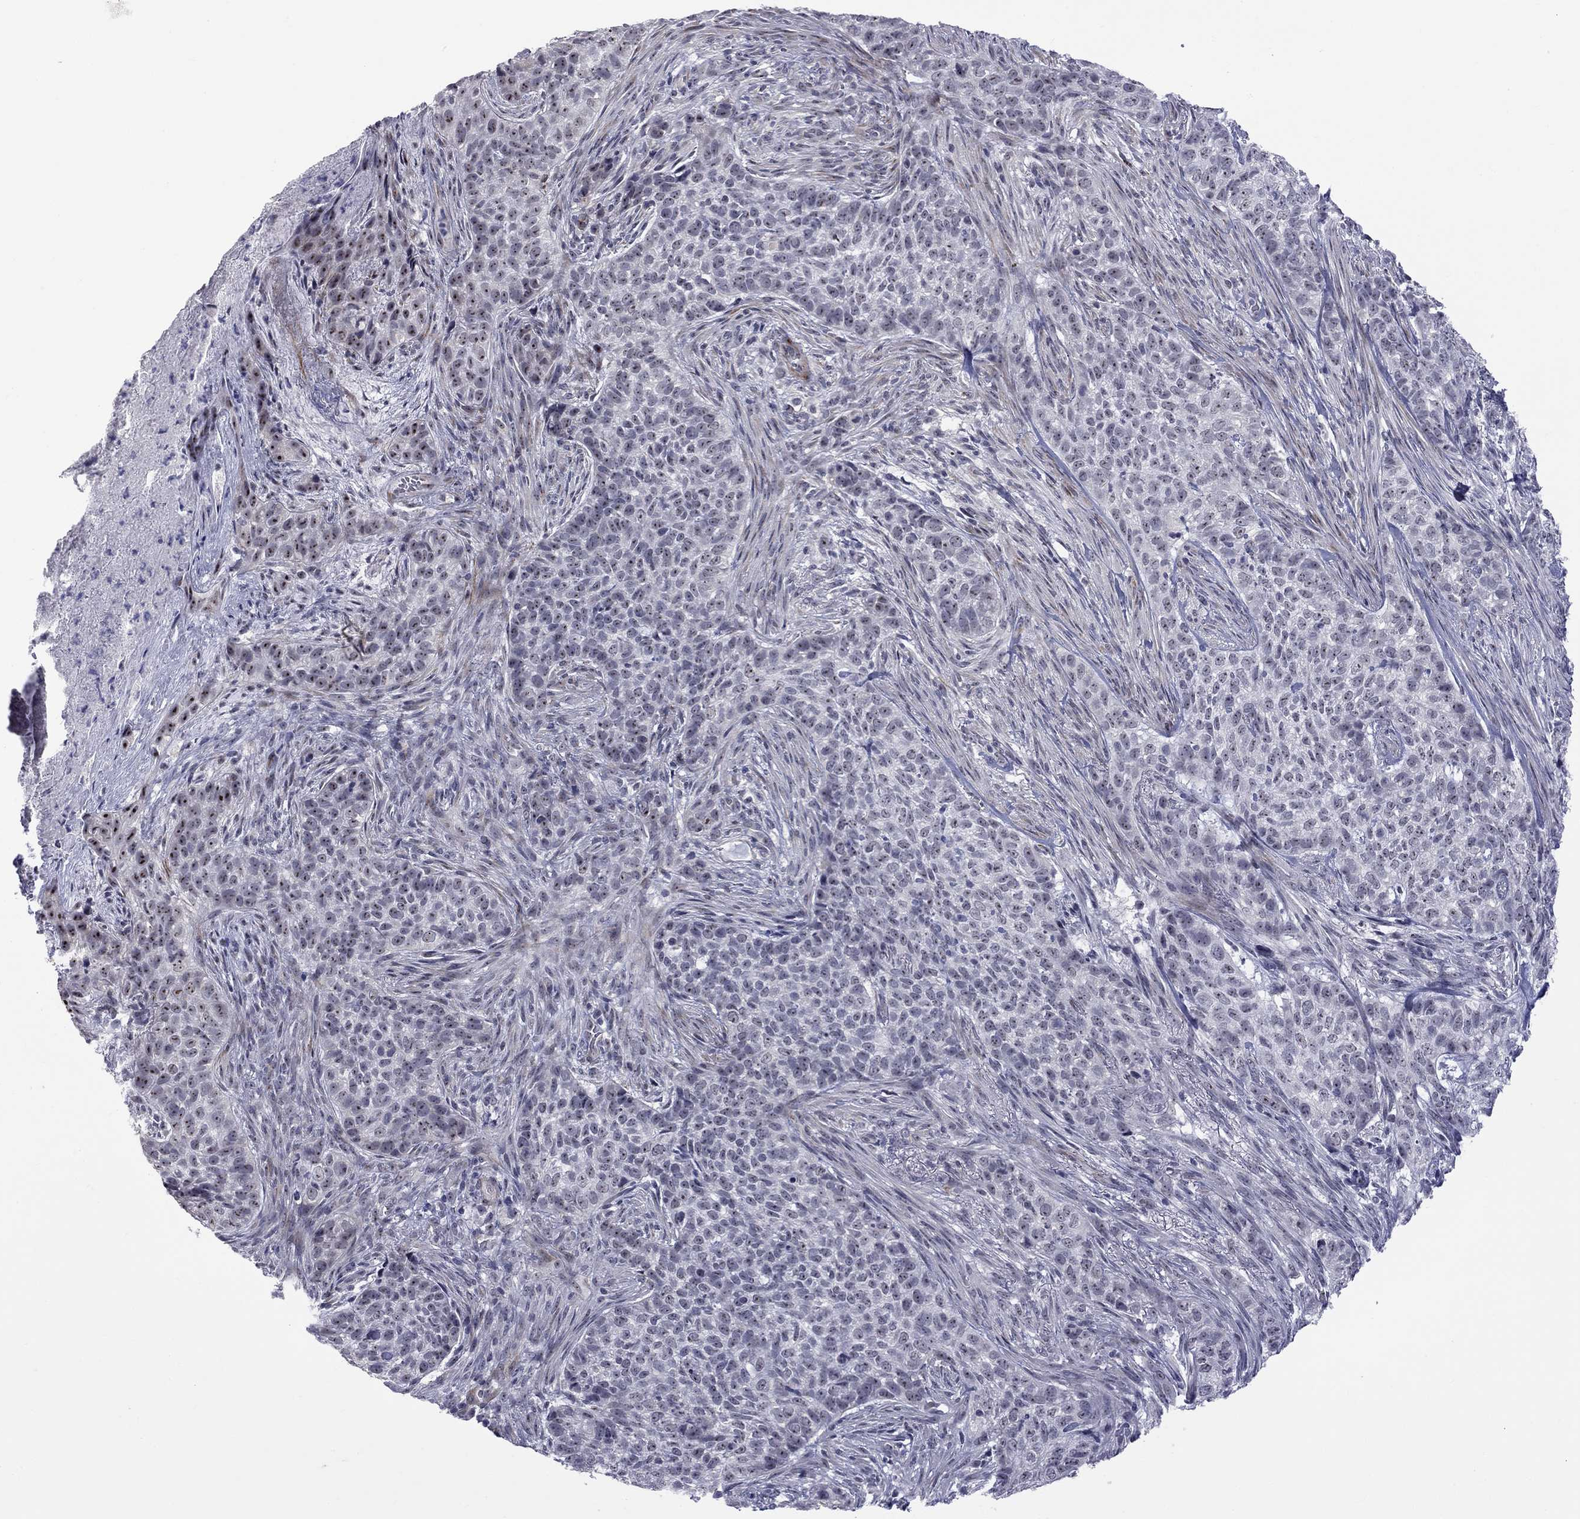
{"staining": {"intensity": "moderate", "quantity": "25%-75%", "location": "nuclear"}, "tissue": "skin cancer", "cell_type": "Tumor cells", "image_type": "cancer", "snomed": [{"axis": "morphology", "description": "Basal cell carcinoma"}, {"axis": "topography", "description": "Skin"}], "caption": "Immunohistochemistry (IHC) of skin basal cell carcinoma reveals medium levels of moderate nuclear positivity in approximately 25%-75% of tumor cells.", "gene": "GSG1L", "patient": {"sex": "female", "age": 69}}